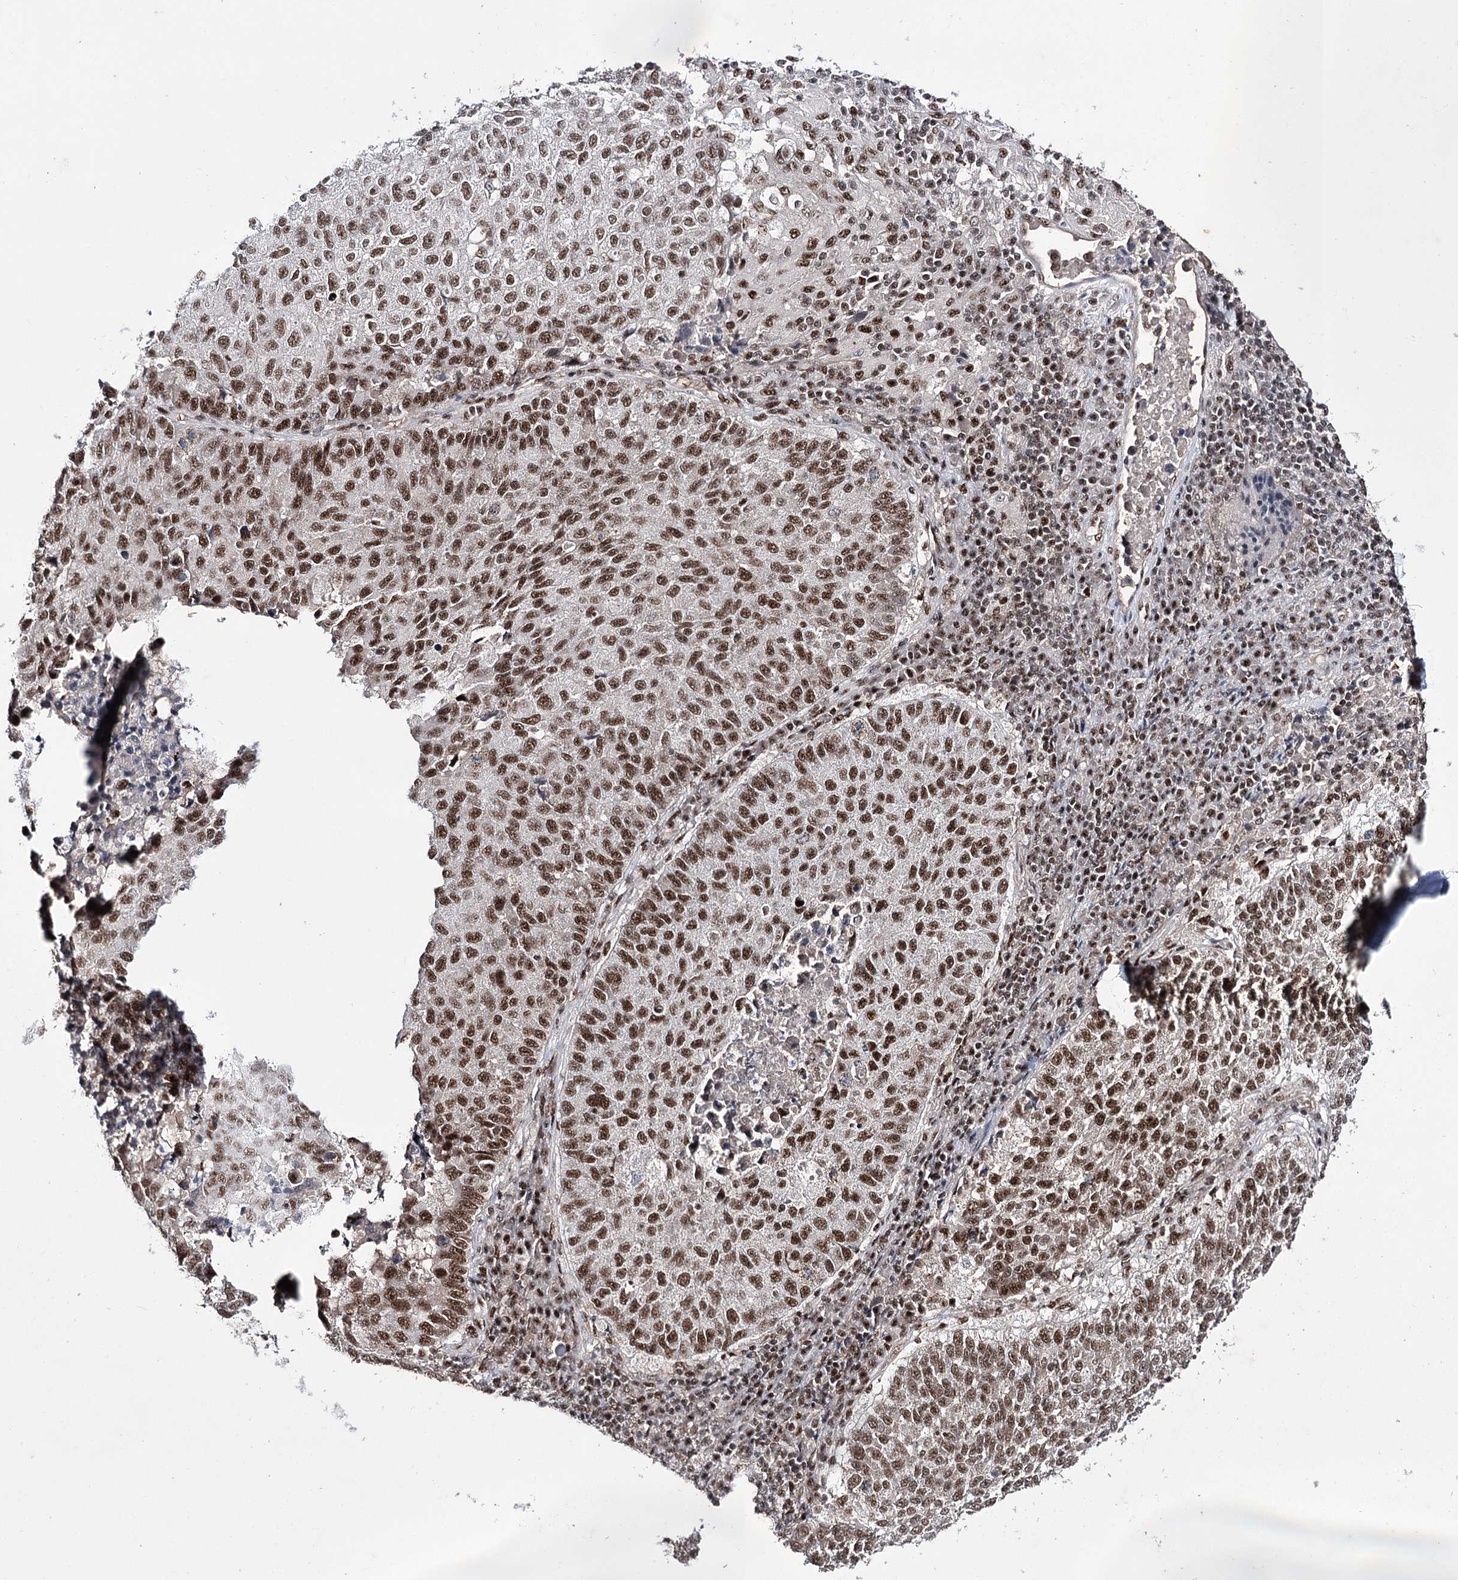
{"staining": {"intensity": "moderate", "quantity": ">75%", "location": "nuclear"}, "tissue": "lung cancer", "cell_type": "Tumor cells", "image_type": "cancer", "snomed": [{"axis": "morphology", "description": "Squamous cell carcinoma, NOS"}, {"axis": "topography", "description": "Lung"}], "caption": "Lung cancer (squamous cell carcinoma) was stained to show a protein in brown. There is medium levels of moderate nuclear staining in about >75% of tumor cells.", "gene": "PRPF40A", "patient": {"sex": "male", "age": 73}}